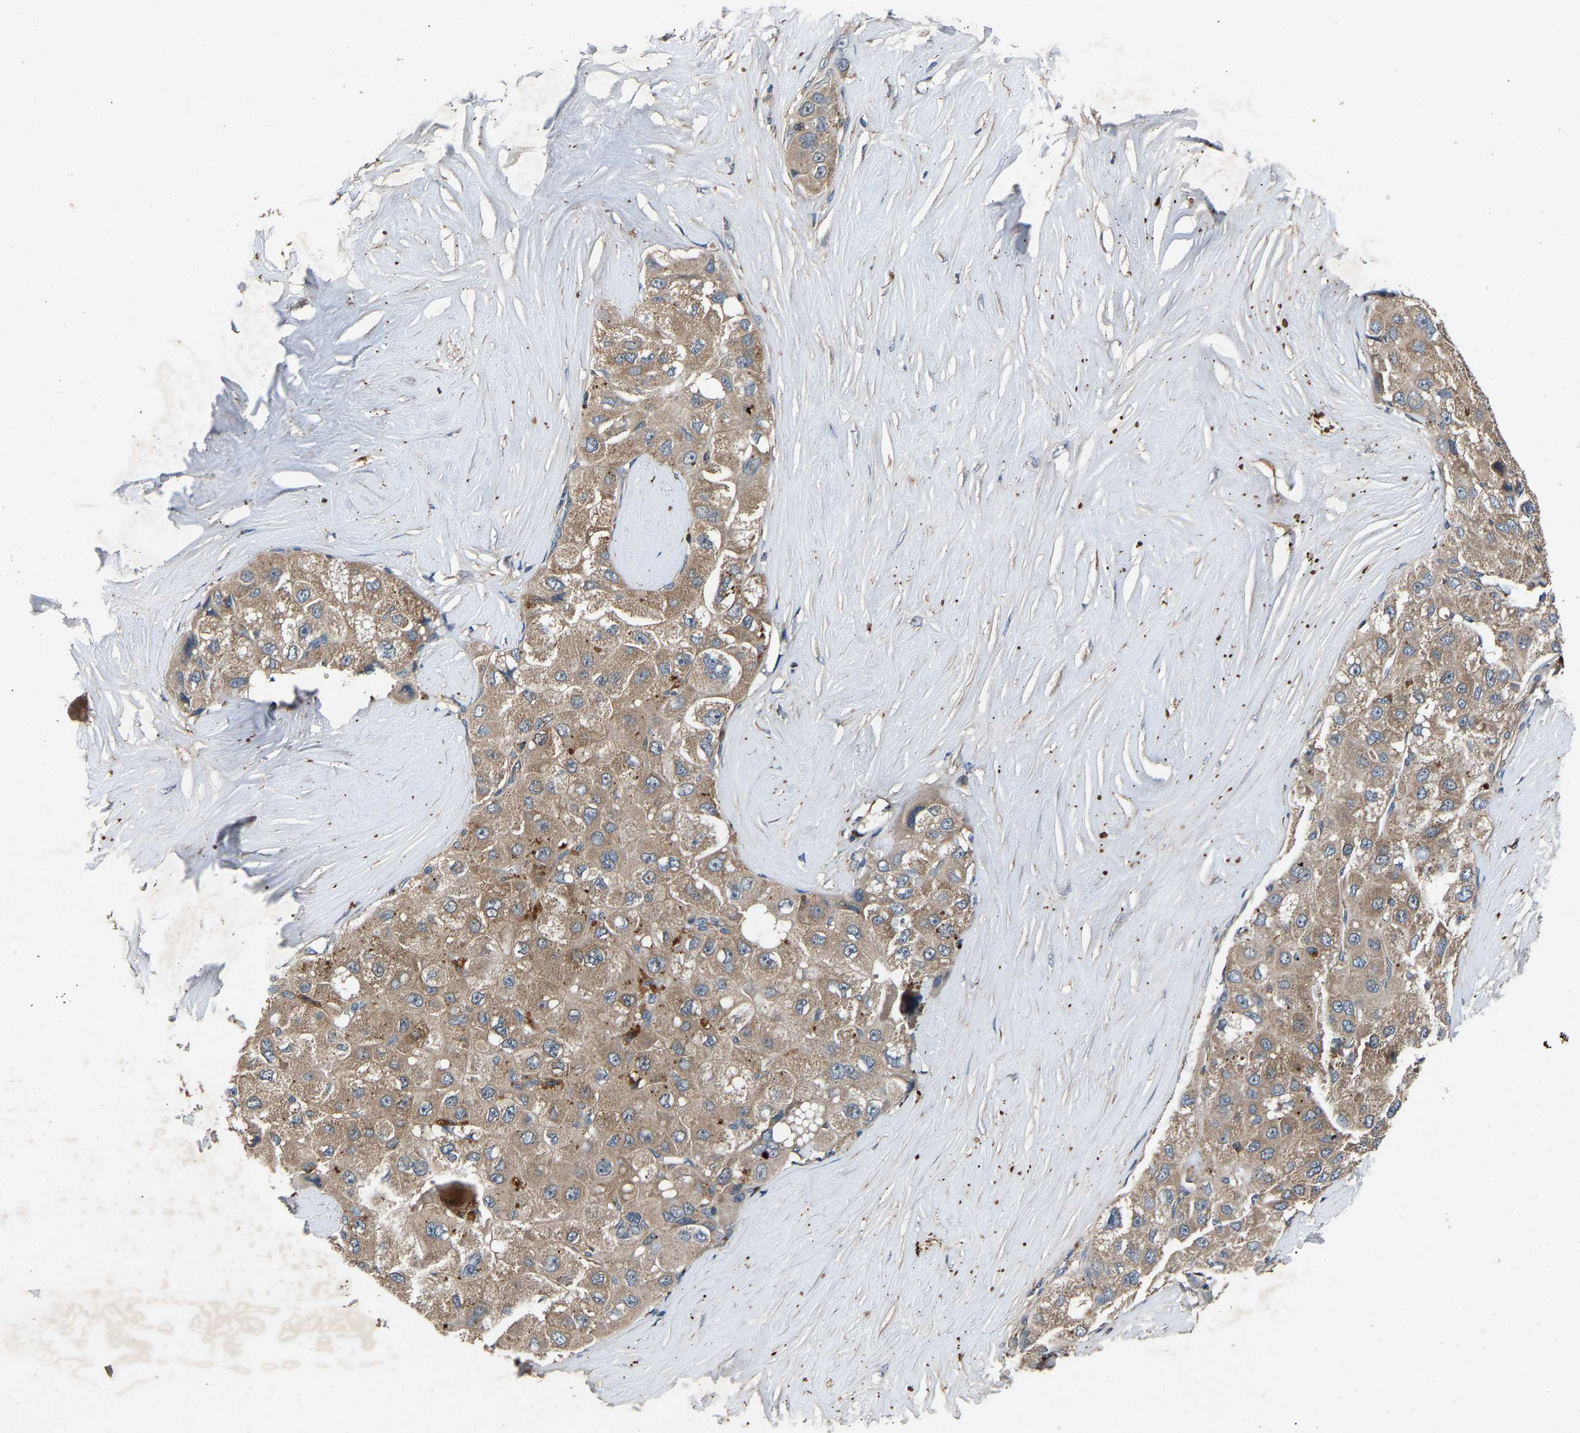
{"staining": {"intensity": "moderate", "quantity": ">75%", "location": "cytoplasmic/membranous"}, "tissue": "liver cancer", "cell_type": "Tumor cells", "image_type": "cancer", "snomed": [{"axis": "morphology", "description": "Carcinoma, Hepatocellular, NOS"}, {"axis": "topography", "description": "Liver"}], "caption": "The histopathology image exhibits staining of liver cancer (hepatocellular carcinoma), revealing moderate cytoplasmic/membranous protein expression (brown color) within tumor cells.", "gene": "PPID", "patient": {"sex": "male", "age": 80}}